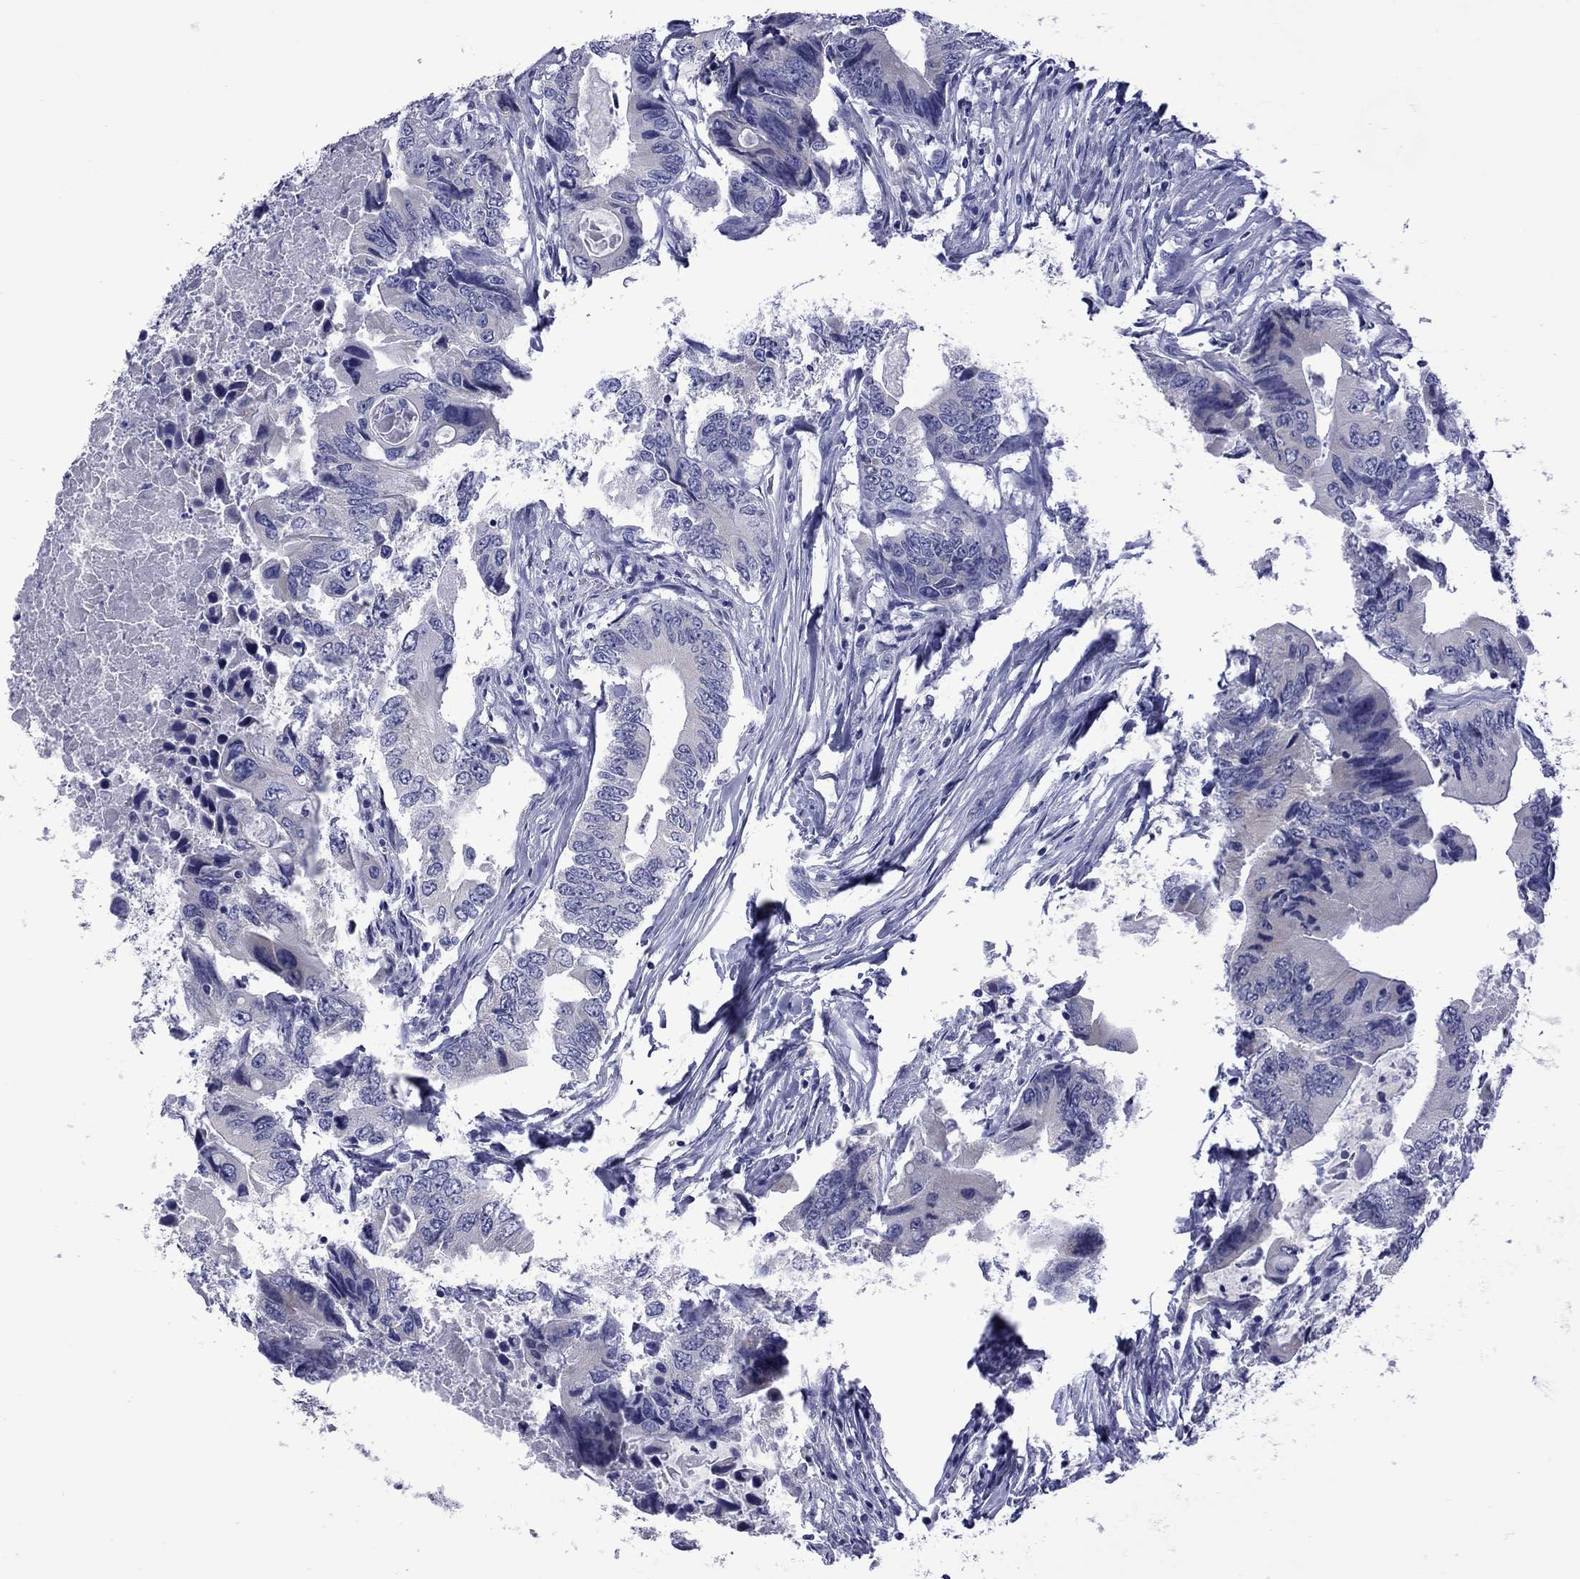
{"staining": {"intensity": "negative", "quantity": "none", "location": "none"}, "tissue": "colorectal cancer", "cell_type": "Tumor cells", "image_type": "cancer", "snomed": [{"axis": "morphology", "description": "Adenocarcinoma, NOS"}, {"axis": "topography", "description": "Colon"}], "caption": "IHC photomicrograph of neoplastic tissue: human colorectal adenocarcinoma stained with DAB (3,3'-diaminobenzidine) shows no significant protein staining in tumor cells.", "gene": "EPPIN", "patient": {"sex": "female", "age": 90}}